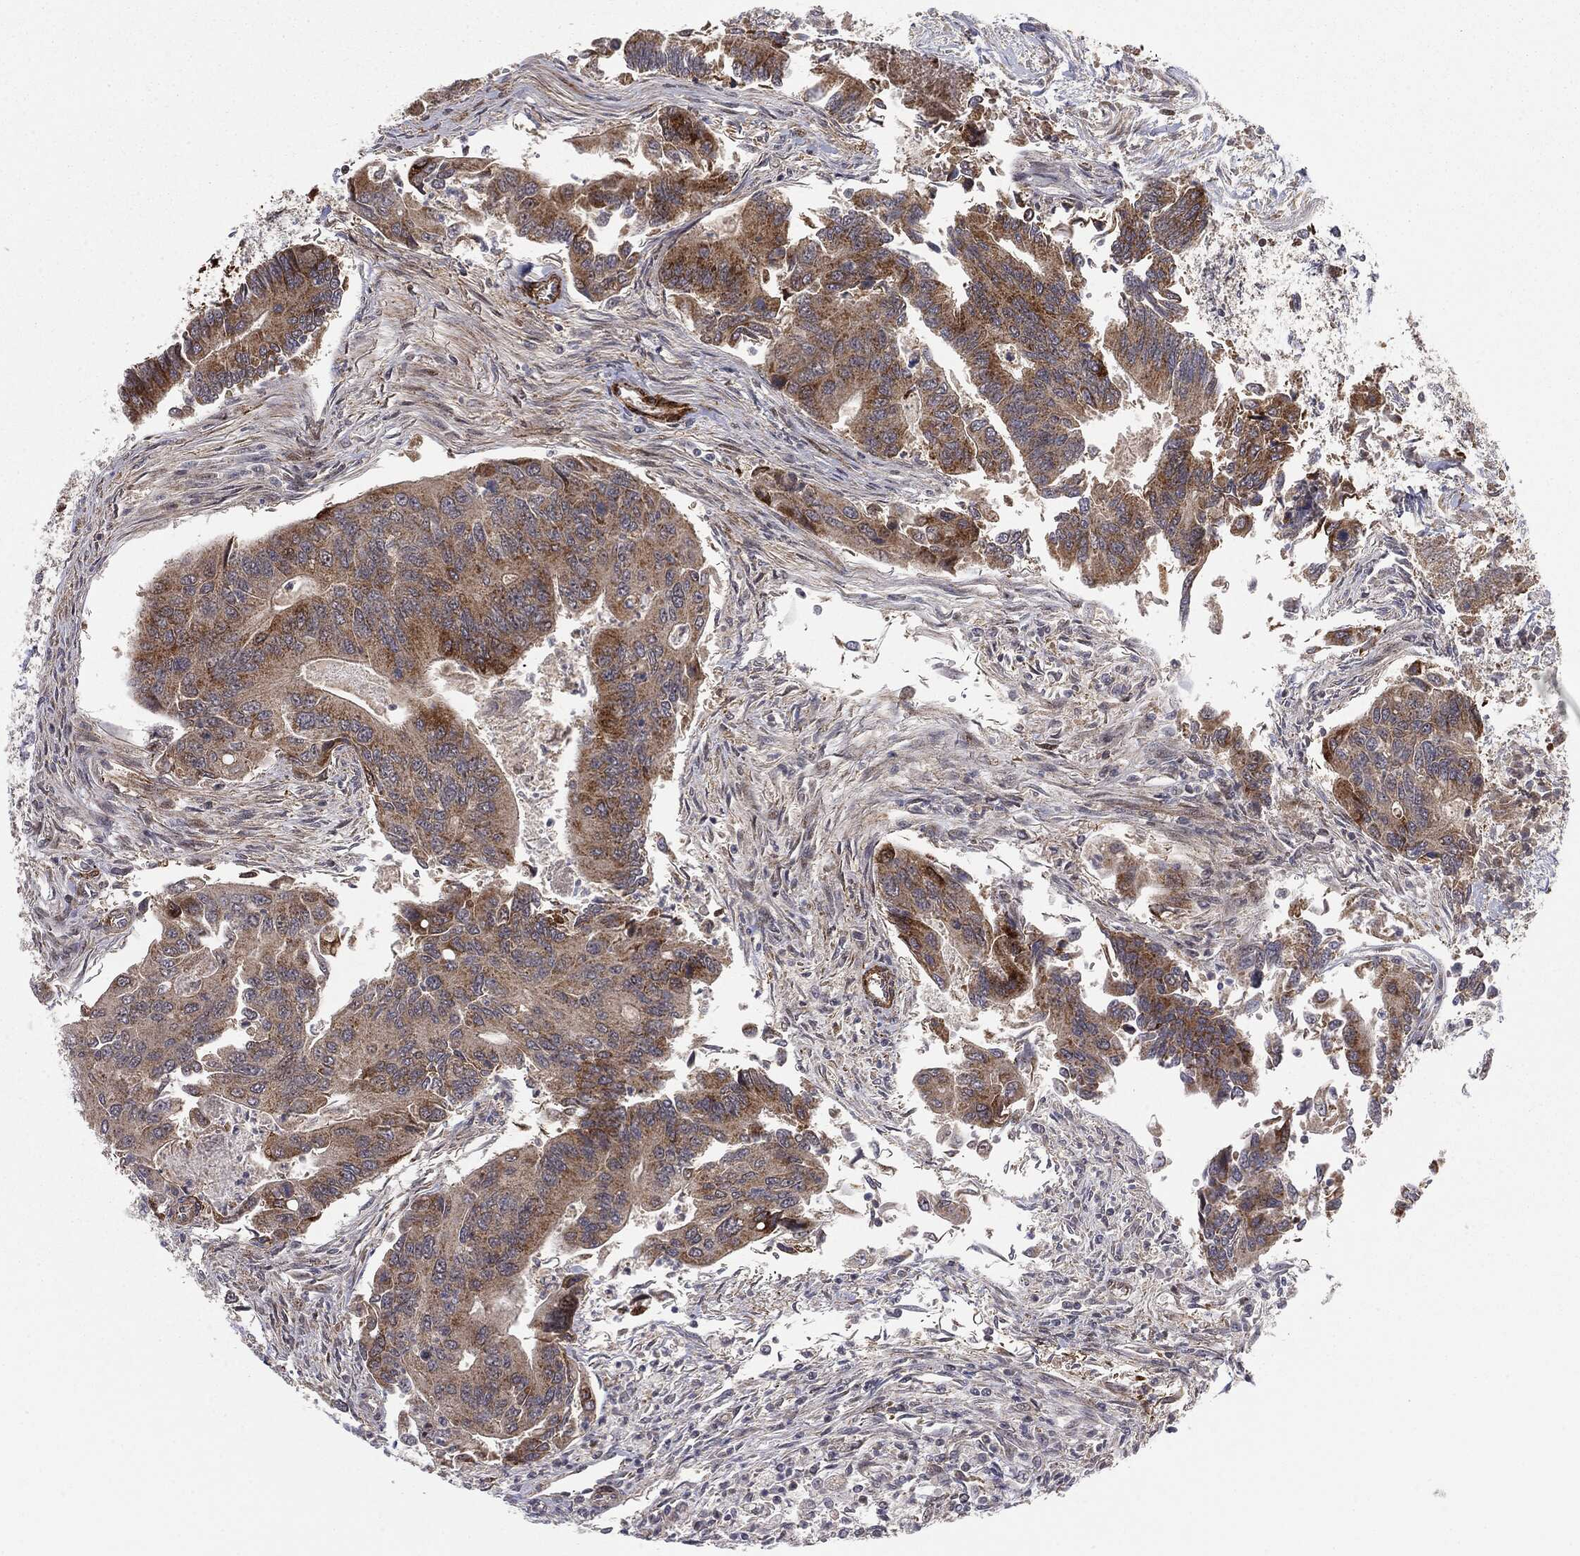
{"staining": {"intensity": "moderate", "quantity": "25%-75%", "location": "cytoplasmic/membranous"}, "tissue": "colorectal cancer", "cell_type": "Tumor cells", "image_type": "cancer", "snomed": [{"axis": "morphology", "description": "Adenocarcinoma, NOS"}, {"axis": "topography", "description": "Colon"}], "caption": "Brown immunohistochemical staining in human colorectal cancer exhibits moderate cytoplasmic/membranous expression in approximately 25%-75% of tumor cells.", "gene": "PTEN", "patient": {"sex": "female", "age": 67}}